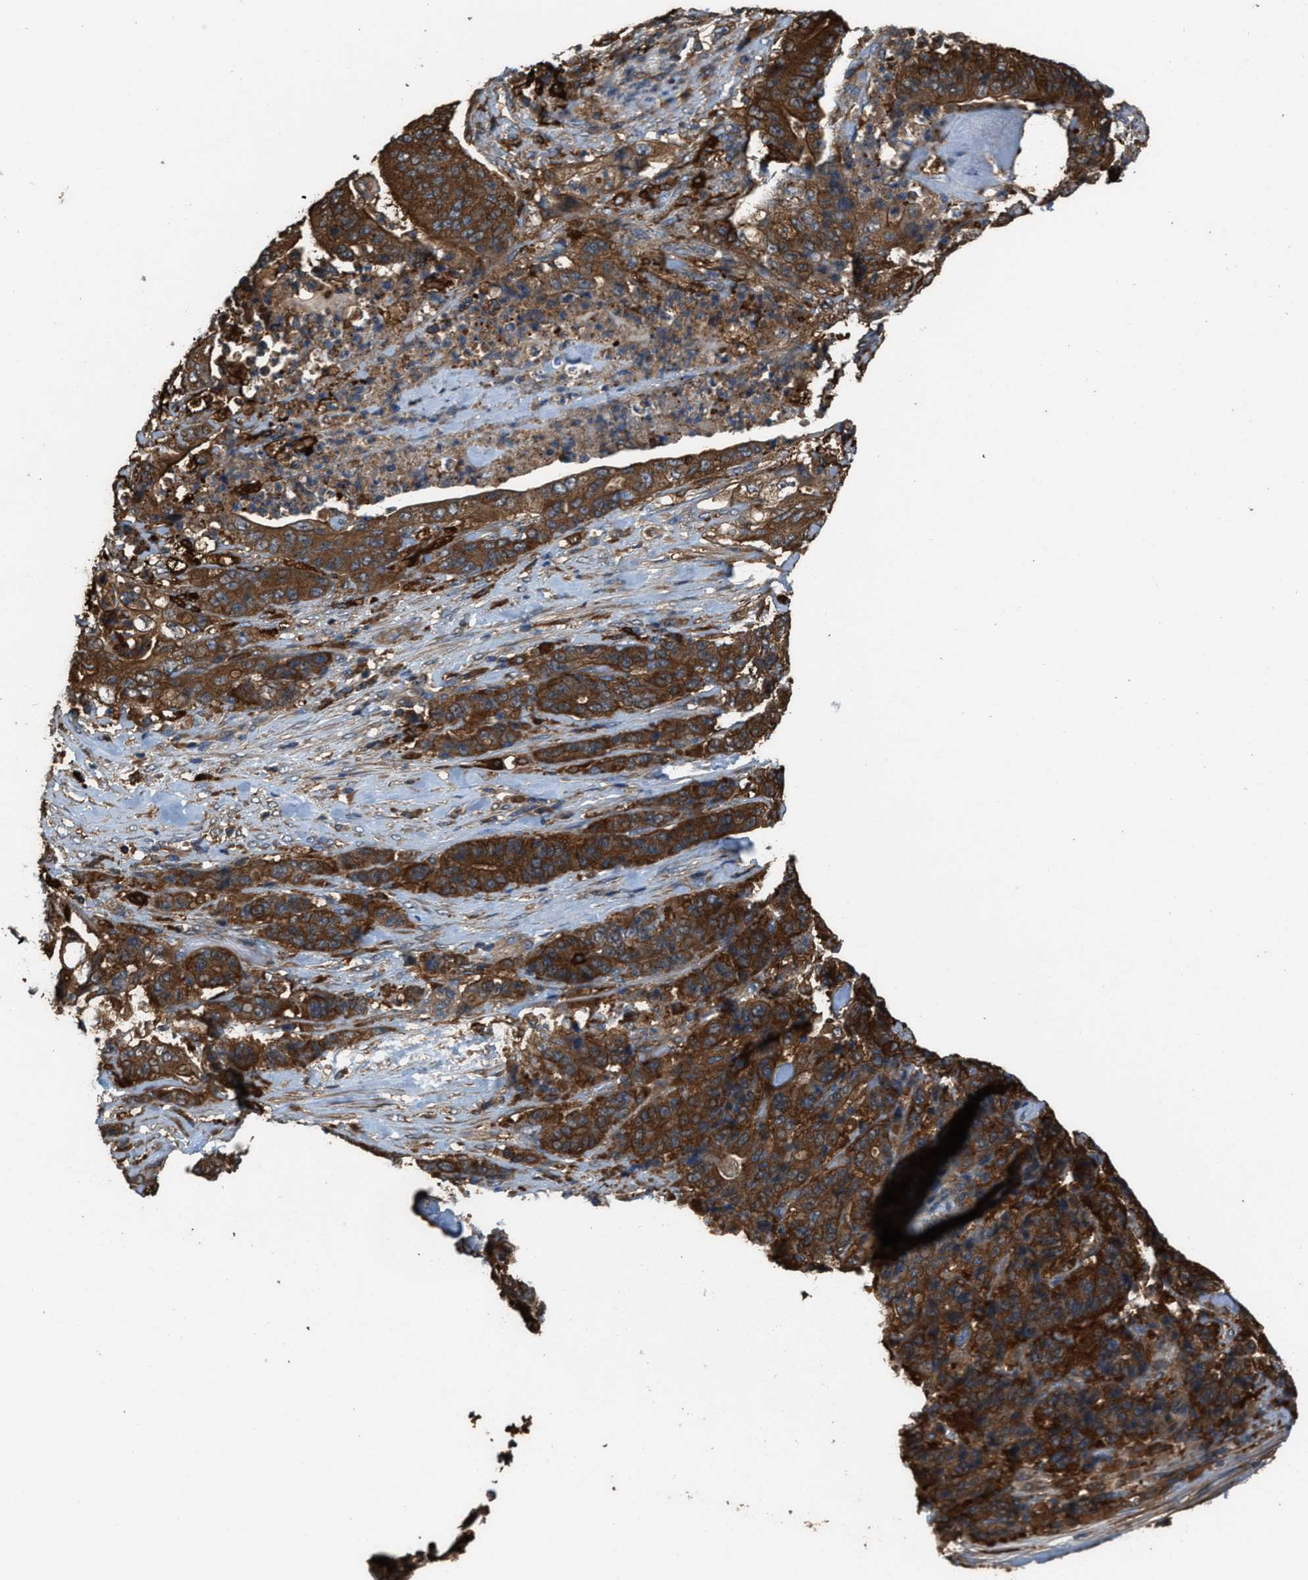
{"staining": {"intensity": "strong", "quantity": ">75%", "location": "cytoplasmic/membranous"}, "tissue": "stomach cancer", "cell_type": "Tumor cells", "image_type": "cancer", "snomed": [{"axis": "morphology", "description": "Adenocarcinoma, NOS"}, {"axis": "topography", "description": "Stomach"}], "caption": "Stomach cancer (adenocarcinoma) was stained to show a protein in brown. There is high levels of strong cytoplasmic/membranous staining in approximately >75% of tumor cells.", "gene": "ATIC", "patient": {"sex": "female", "age": 73}}